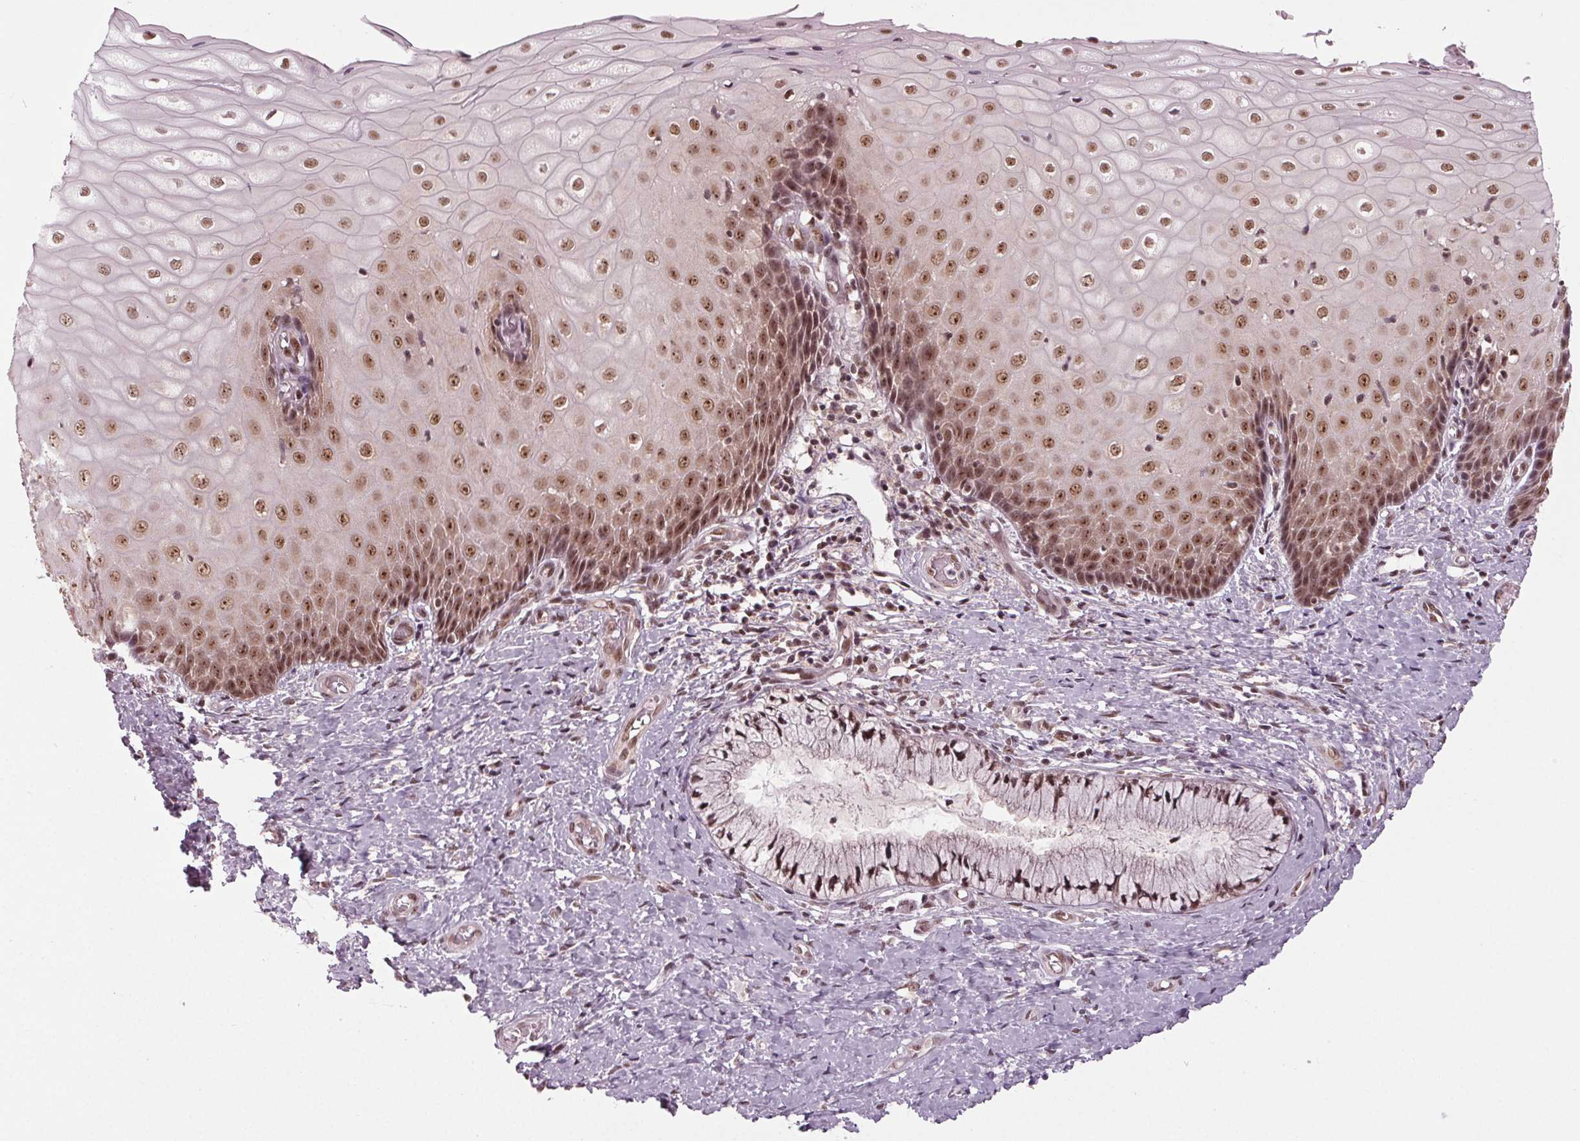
{"staining": {"intensity": "moderate", "quantity": ">75%", "location": "nuclear"}, "tissue": "cervix", "cell_type": "Glandular cells", "image_type": "normal", "snomed": [{"axis": "morphology", "description": "Normal tissue, NOS"}, {"axis": "topography", "description": "Cervix"}], "caption": "Immunohistochemical staining of benign human cervix shows moderate nuclear protein expression in approximately >75% of glandular cells.", "gene": "DDX41", "patient": {"sex": "female", "age": 37}}